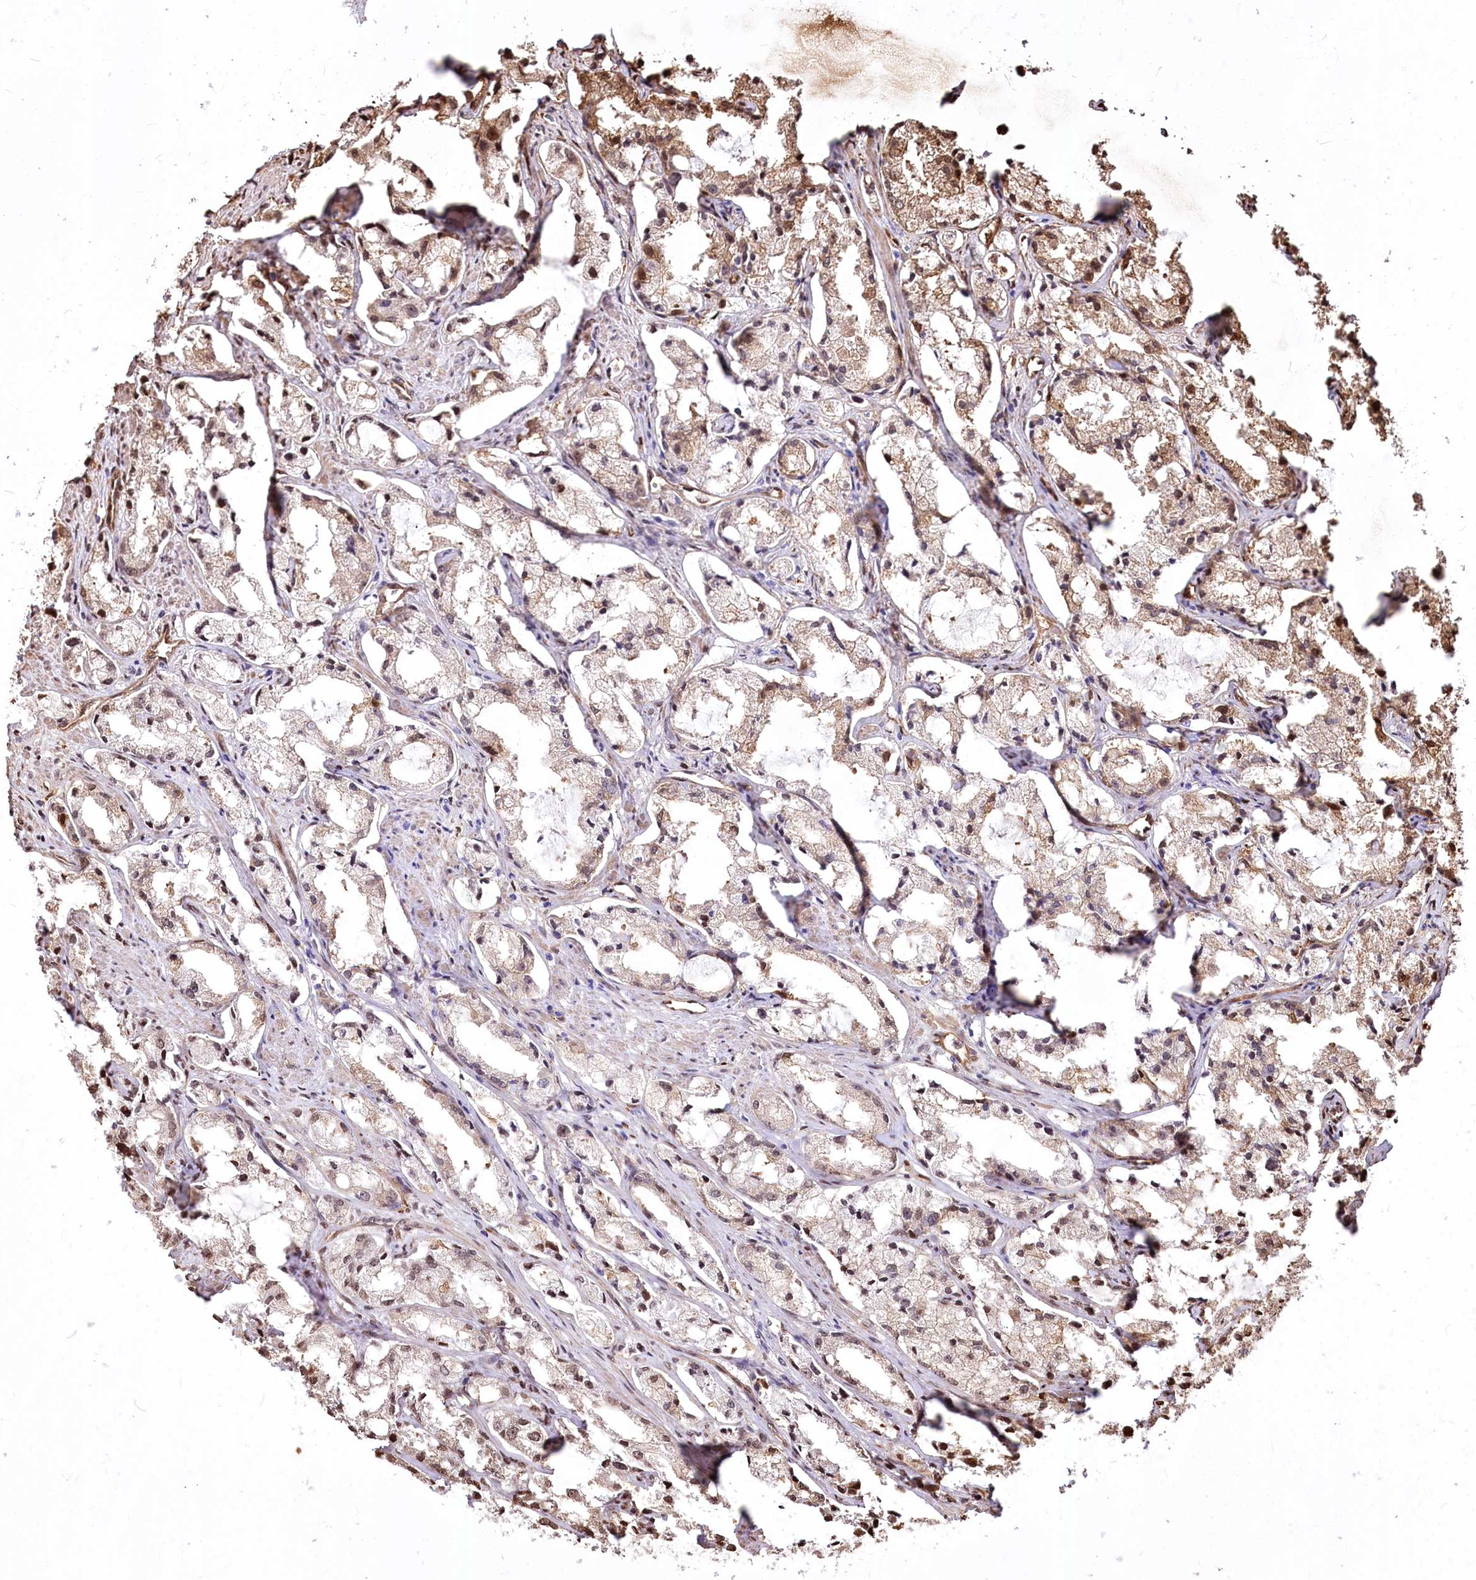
{"staining": {"intensity": "moderate", "quantity": "25%-75%", "location": "cytoplasmic/membranous,nuclear"}, "tissue": "prostate cancer", "cell_type": "Tumor cells", "image_type": "cancer", "snomed": [{"axis": "morphology", "description": "Adenocarcinoma, High grade"}, {"axis": "topography", "description": "Prostate"}], "caption": "Immunohistochemical staining of human prostate cancer (high-grade adenocarcinoma) displays medium levels of moderate cytoplasmic/membranous and nuclear positivity in about 25%-75% of tumor cells.", "gene": "PTMS", "patient": {"sex": "male", "age": 66}}